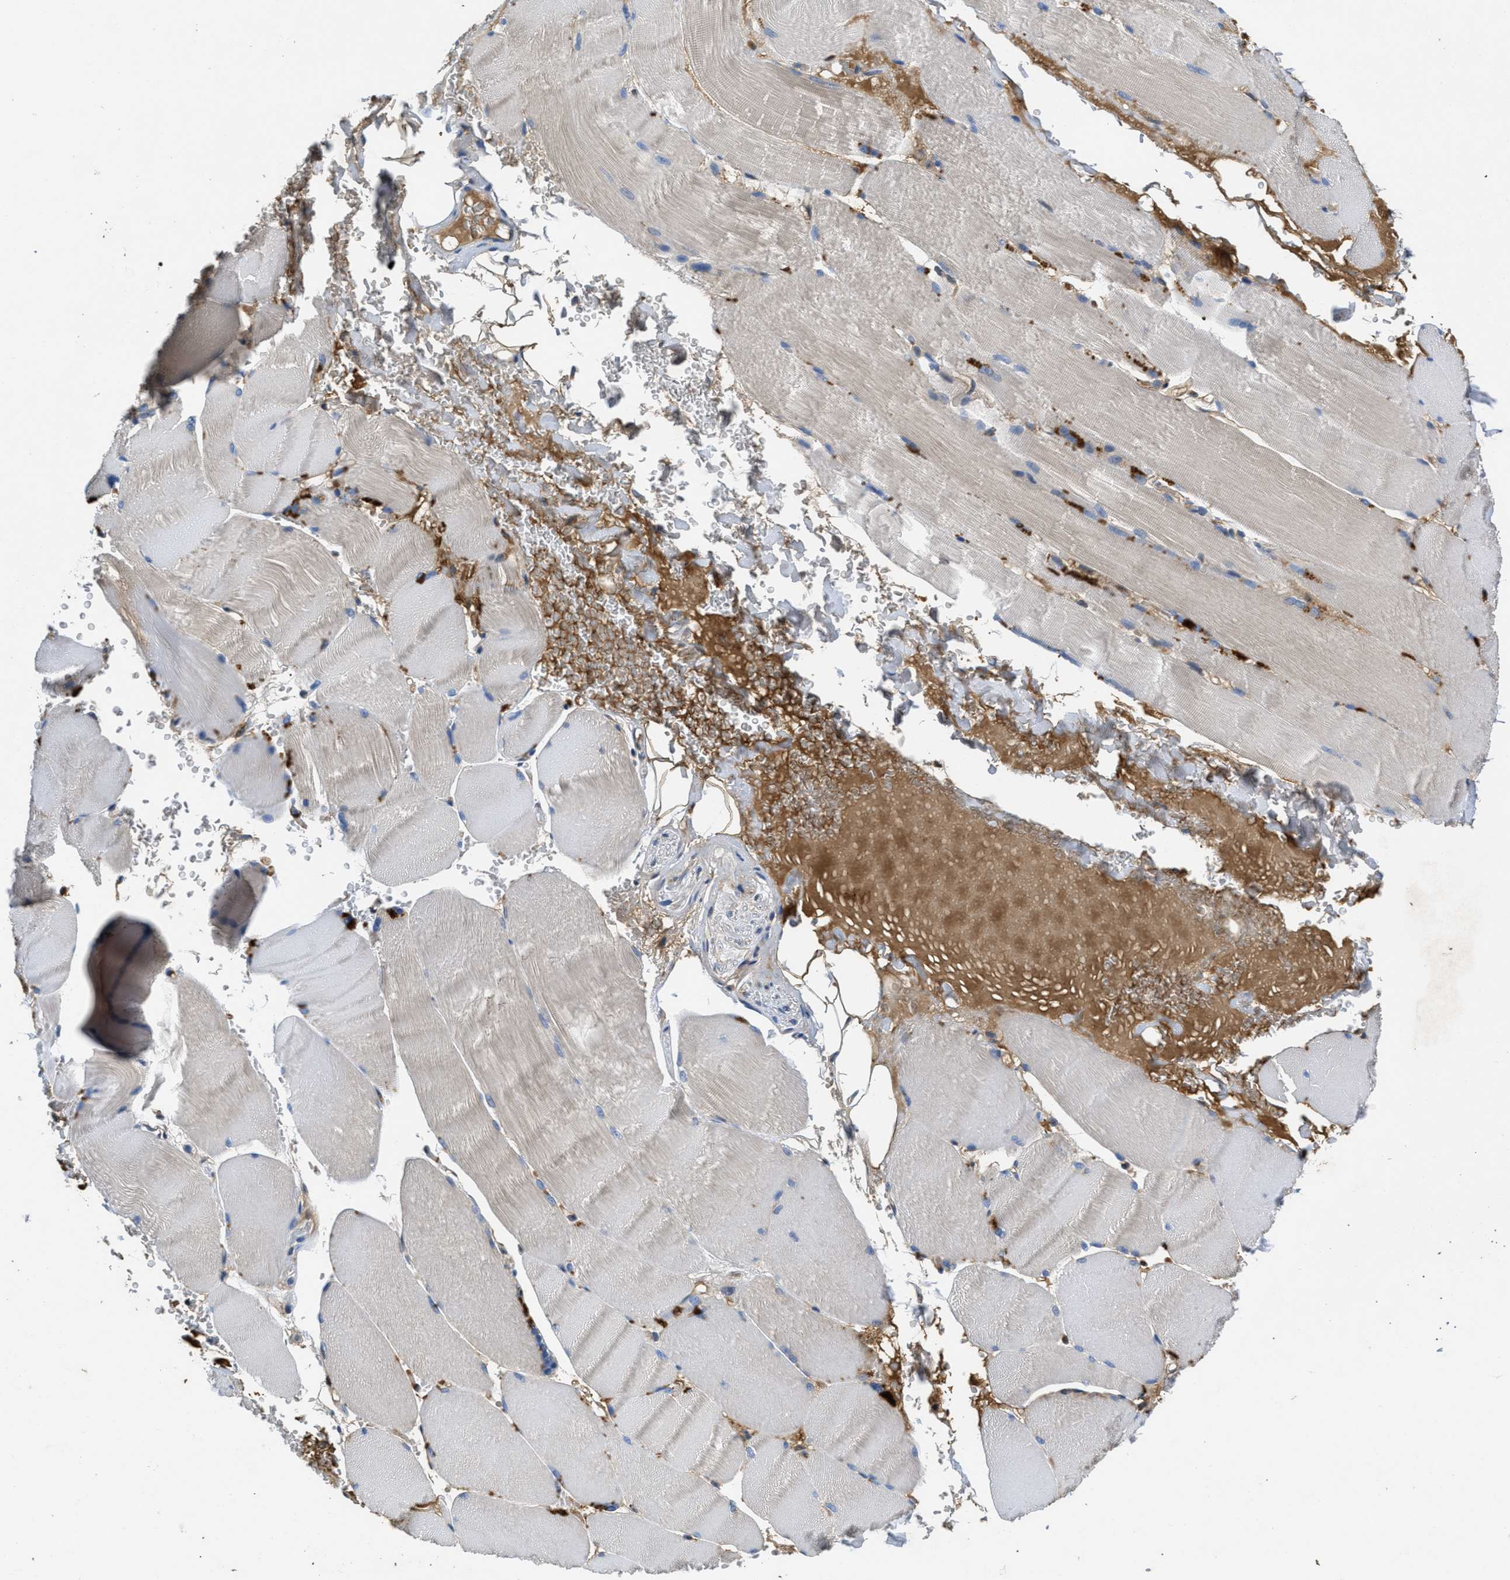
{"staining": {"intensity": "negative", "quantity": "none", "location": "none"}, "tissue": "skeletal muscle", "cell_type": "Myocytes", "image_type": "normal", "snomed": [{"axis": "morphology", "description": "Normal tissue, NOS"}, {"axis": "topography", "description": "Skin"}, {"axis": "topography", "description": "Skeletal muscle"}], "caption": "Immunohistochemistry of unremarkable human skeletal muscle reveals no expression in myocytes.", "gene": "GALK1", "patient": {"sex": "male", "age": 83}}